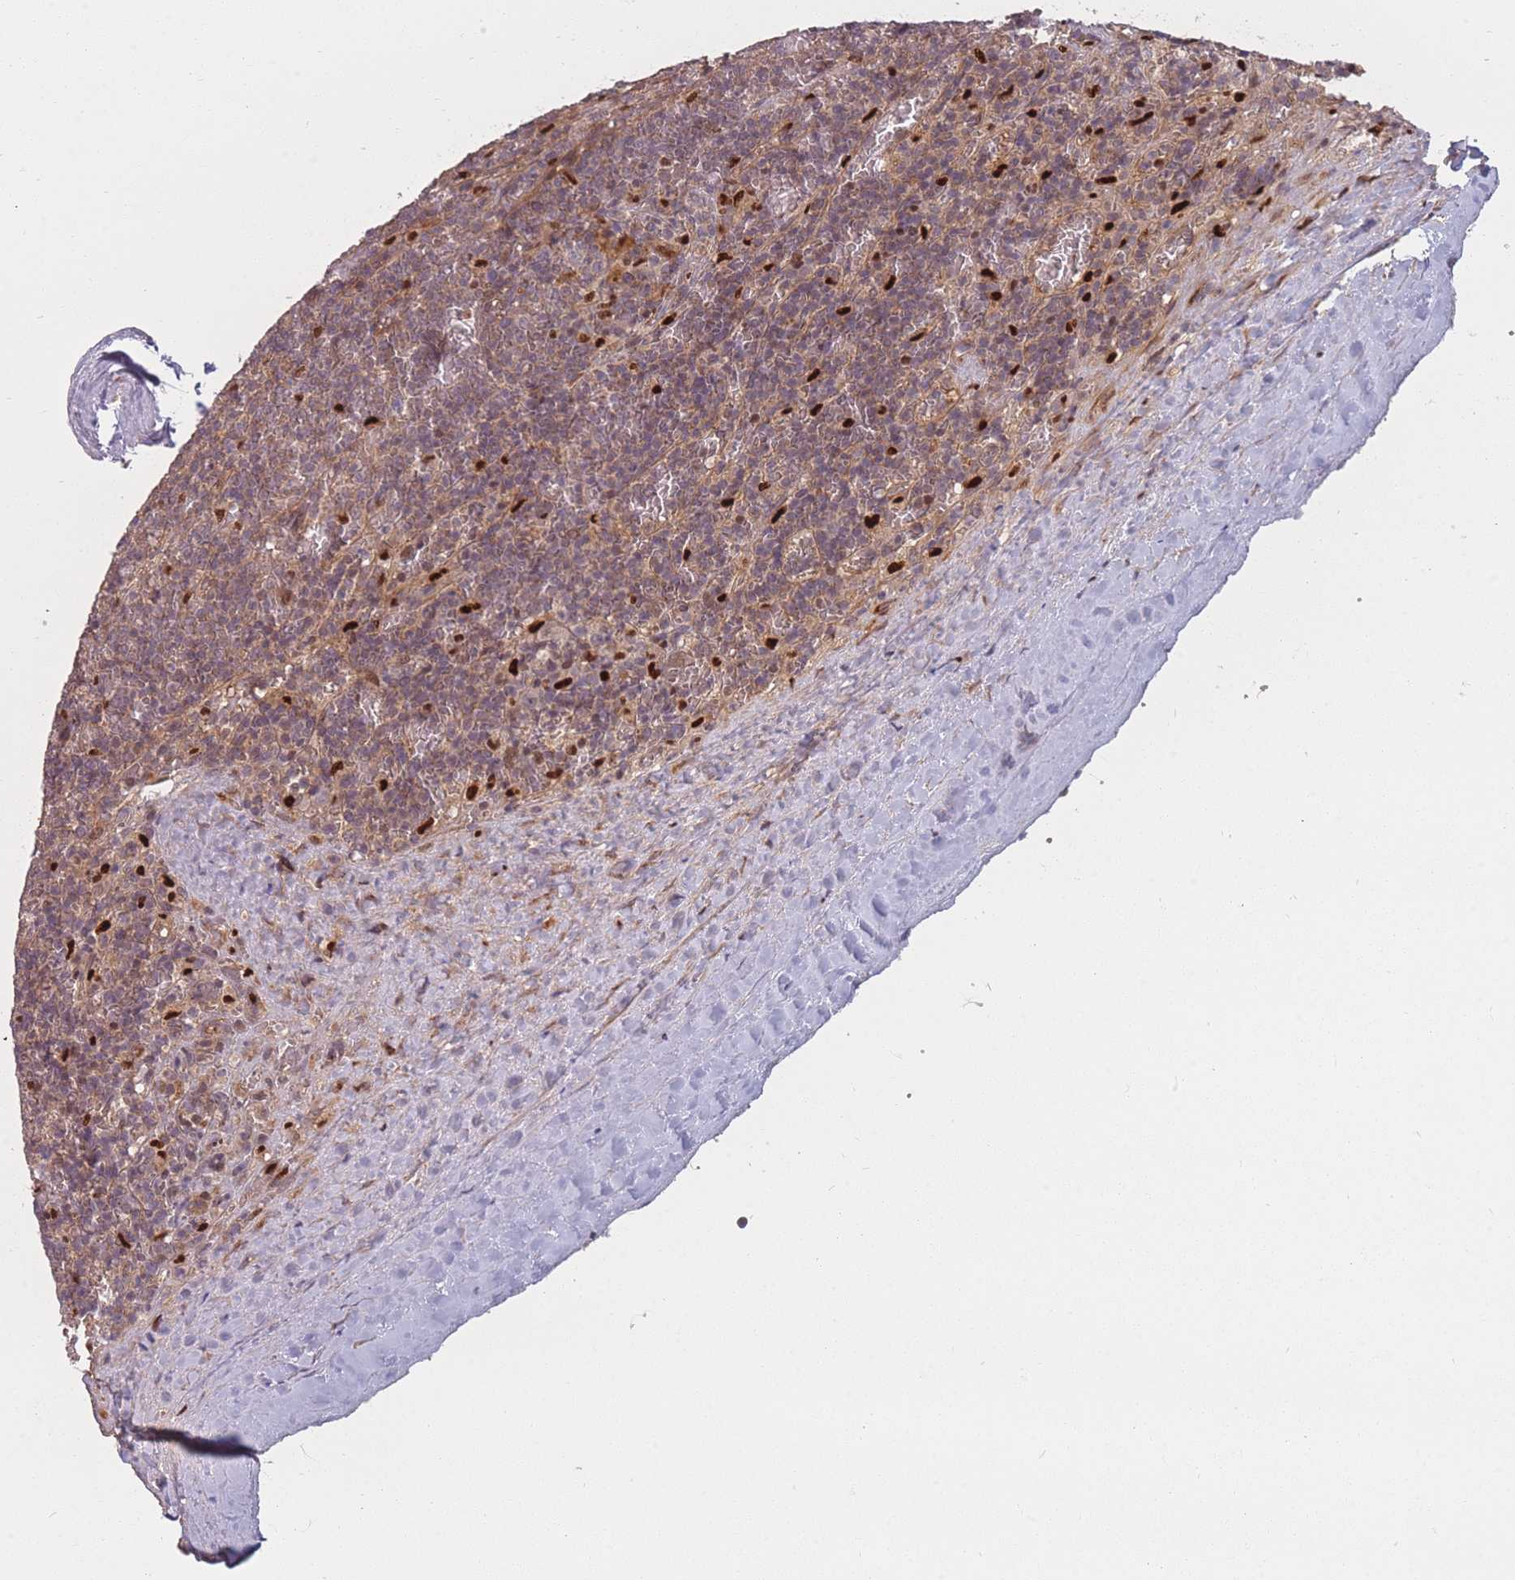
{"staining": {"intensity": "weak", "quantity": "25%-75%", "location": "cytoplasmic/membranous"}, "tissue": "lymphoma", "cell_type": "Tumor cells", "image_type": "cancer", "snomed": [{"axis": "morphology", "description": "Malignant lymphoma, non-Hodgkin's type, Low grade"}, {"axis": "topography", "description": "Spleen"}], "caption": "Immunohistochemical staining of human low-grade malignant lymphoma, non-Hodgkin's type displays weak cytoplasmic/membranous protein positivity in approximately 25%-75% of tumor cells. (DAB = brown stain, brightfield microscopy at high magnification).", "gene": "FAM153A", "patient": {"sex": "female", "age": 19}}